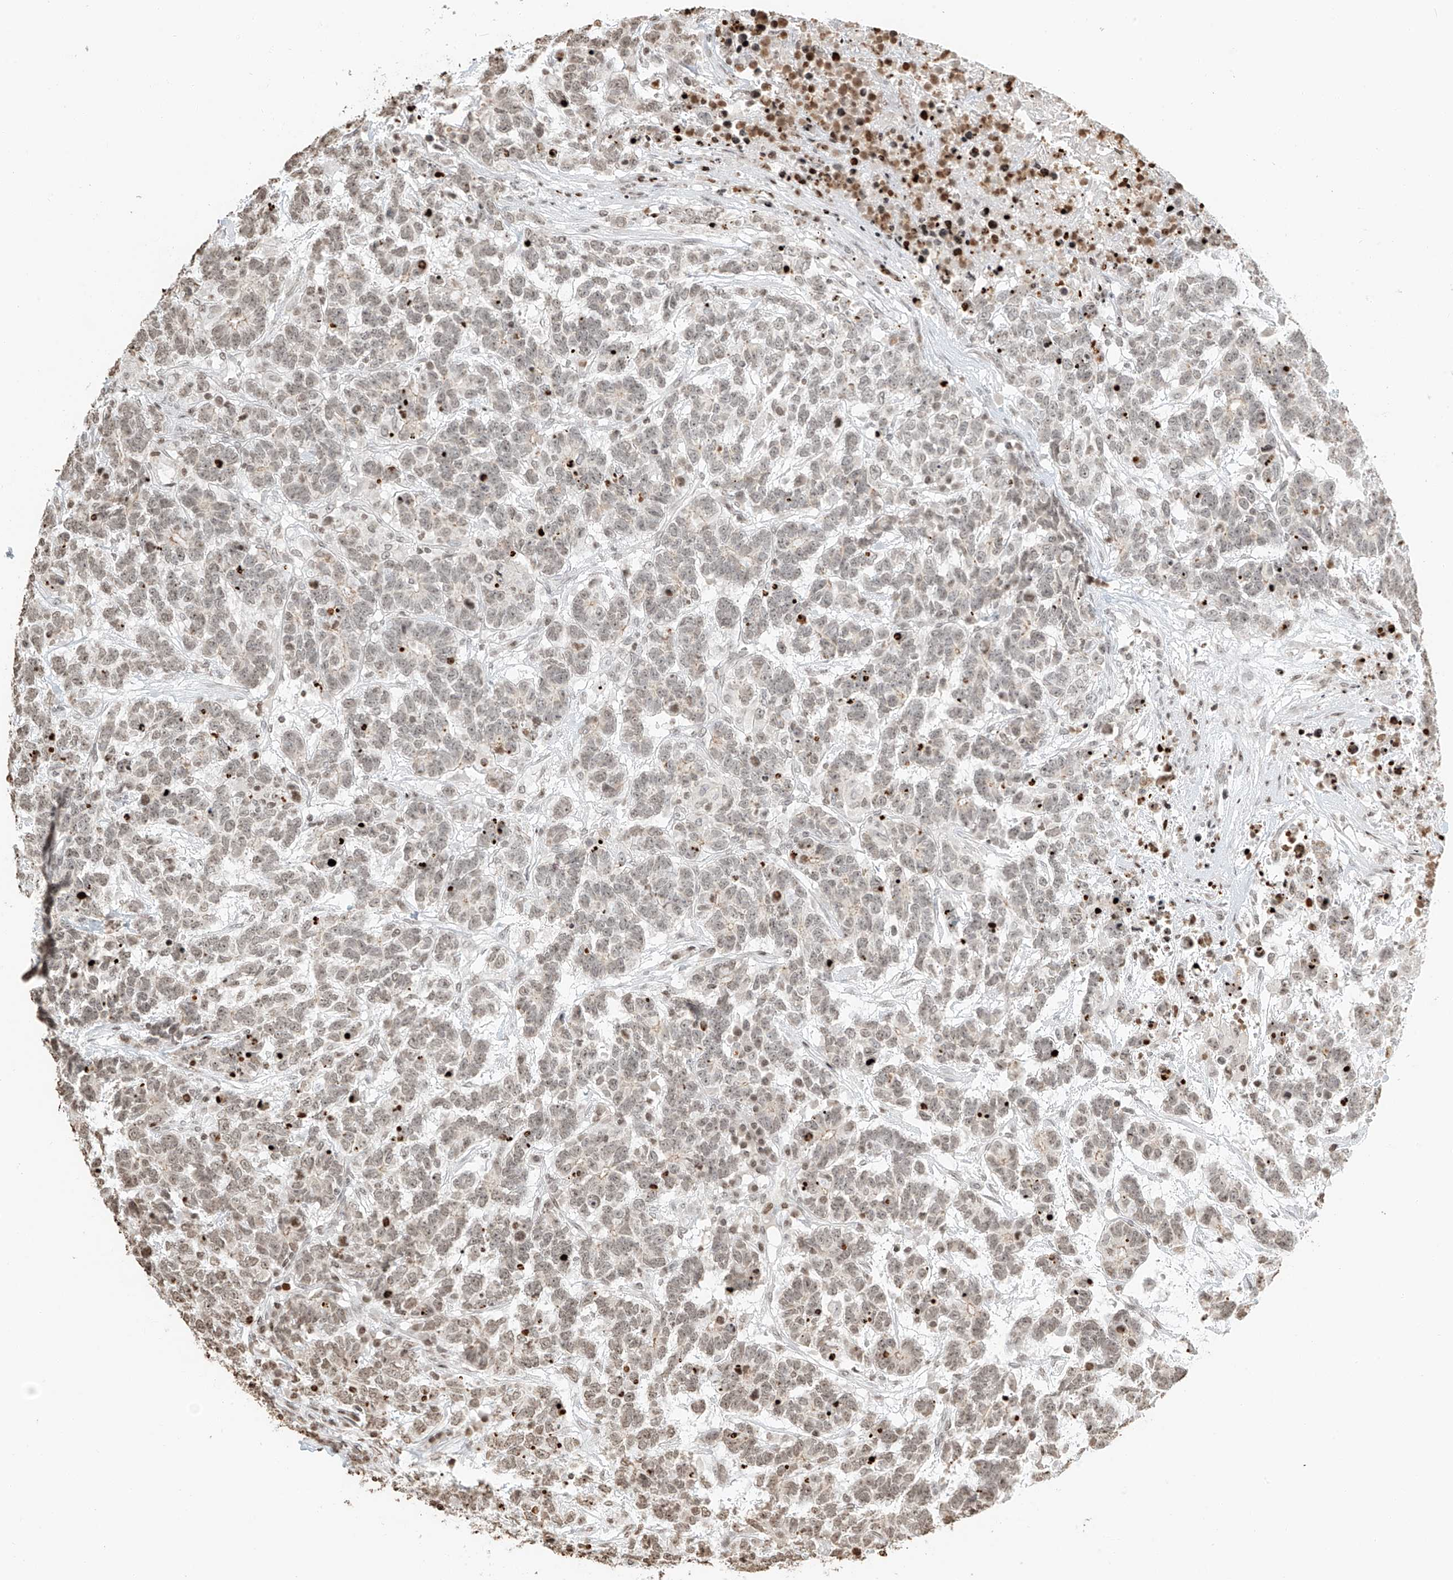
{"staining": {"intensity": "weak", "quantity": "25%-75%", "location": "nuclear"}, "tissue": "testis cancer", "cell_type": "Tumor cells", "image_type": "cancer", "snomed": [{"axis": "morphology", "description": "Carcinoma, Embryonal, NOS"}, {"axis": "topography", "description": "Testis"}], "caption": "An IHC photomicrograph of neoplastic tissue is shown. Protein staining in brown highlights weak nuclear positivity in testis embryonal carcinoma within tumor cells. Immunohistochemistry (ihc) stains the protein of interest in brown and the nuclei are stained blue.", "gene": "C17orf58", "patient": {"sex": "male", "age": 26}}